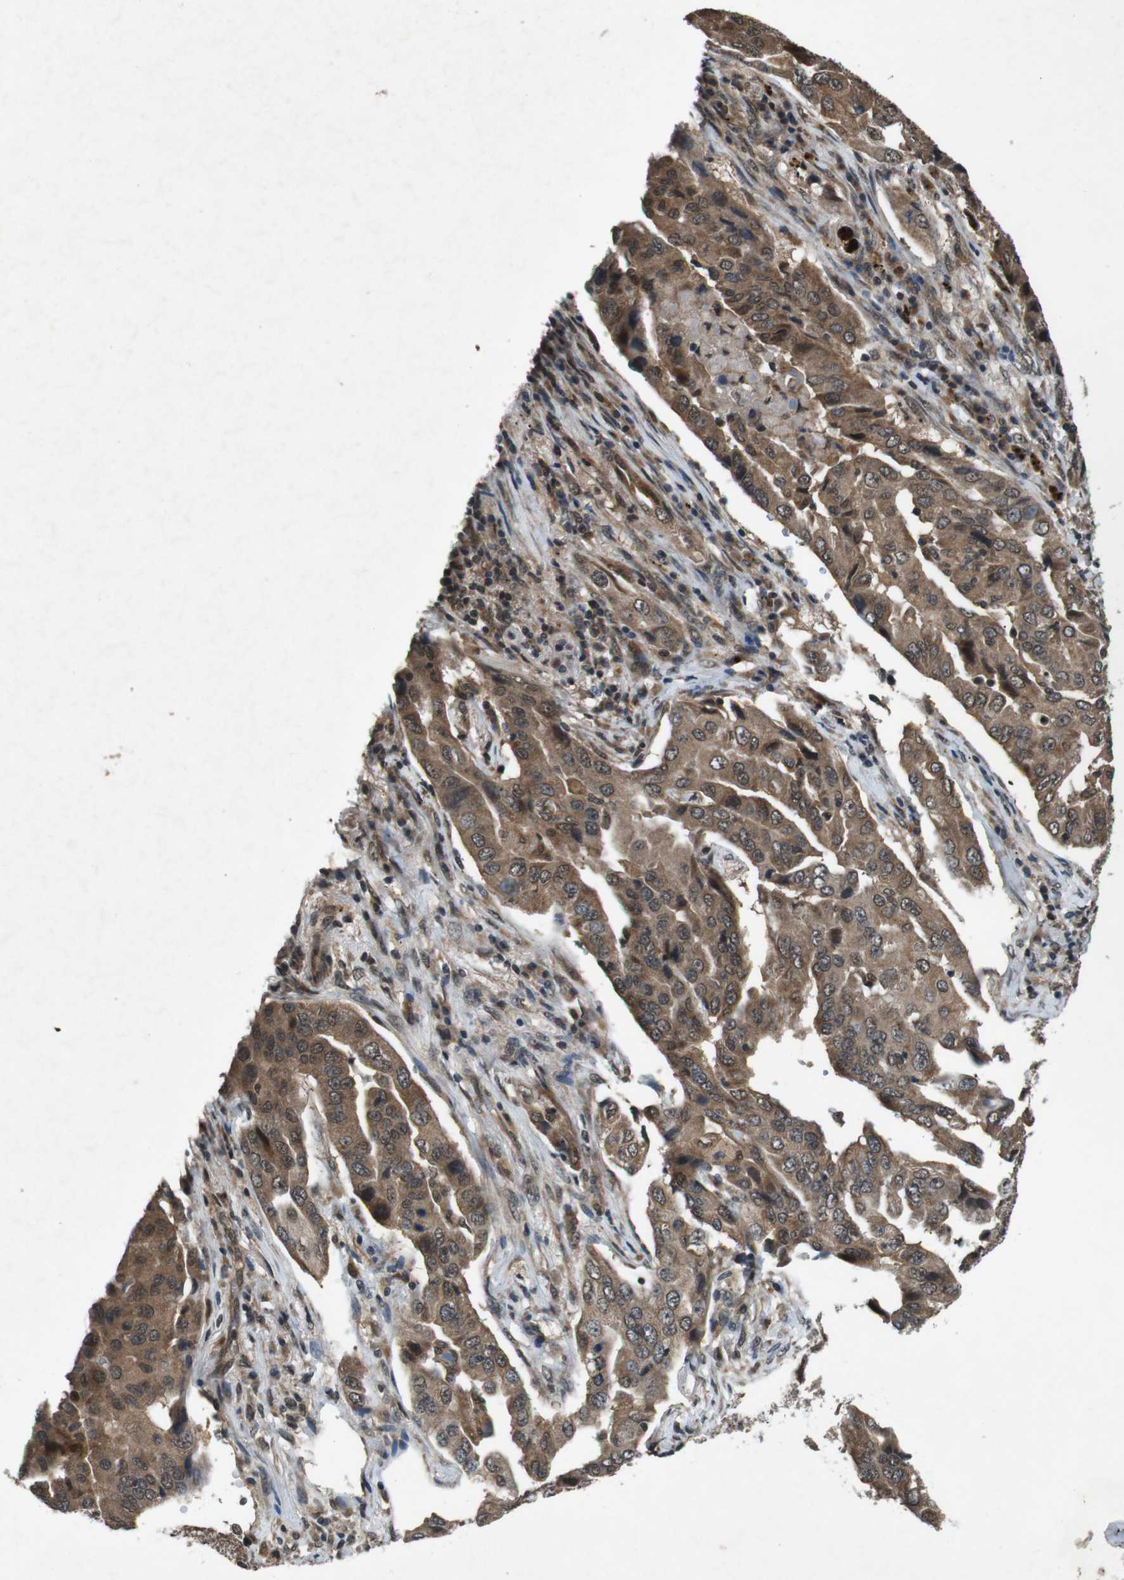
{"staining": {"intensity": "moderate", "quantity": ">75%", "location": "cytoplasmic/membranous"}, "tissue": "lung cancer", "cell_type": "Tumor cells", "image_type": "cancer", "snomed": [{"axis": "morphology", "description": "Adenocarcinoma, NOS"}, {"axis": "topography", "description": "Lung"}], "caption": "Lung cancer (adenocarcinoma) stained with a protein marker displays moderate staining in tumor cells.", "gene": "SOCS1", "patient": {"sex": "female", "age": 65}}